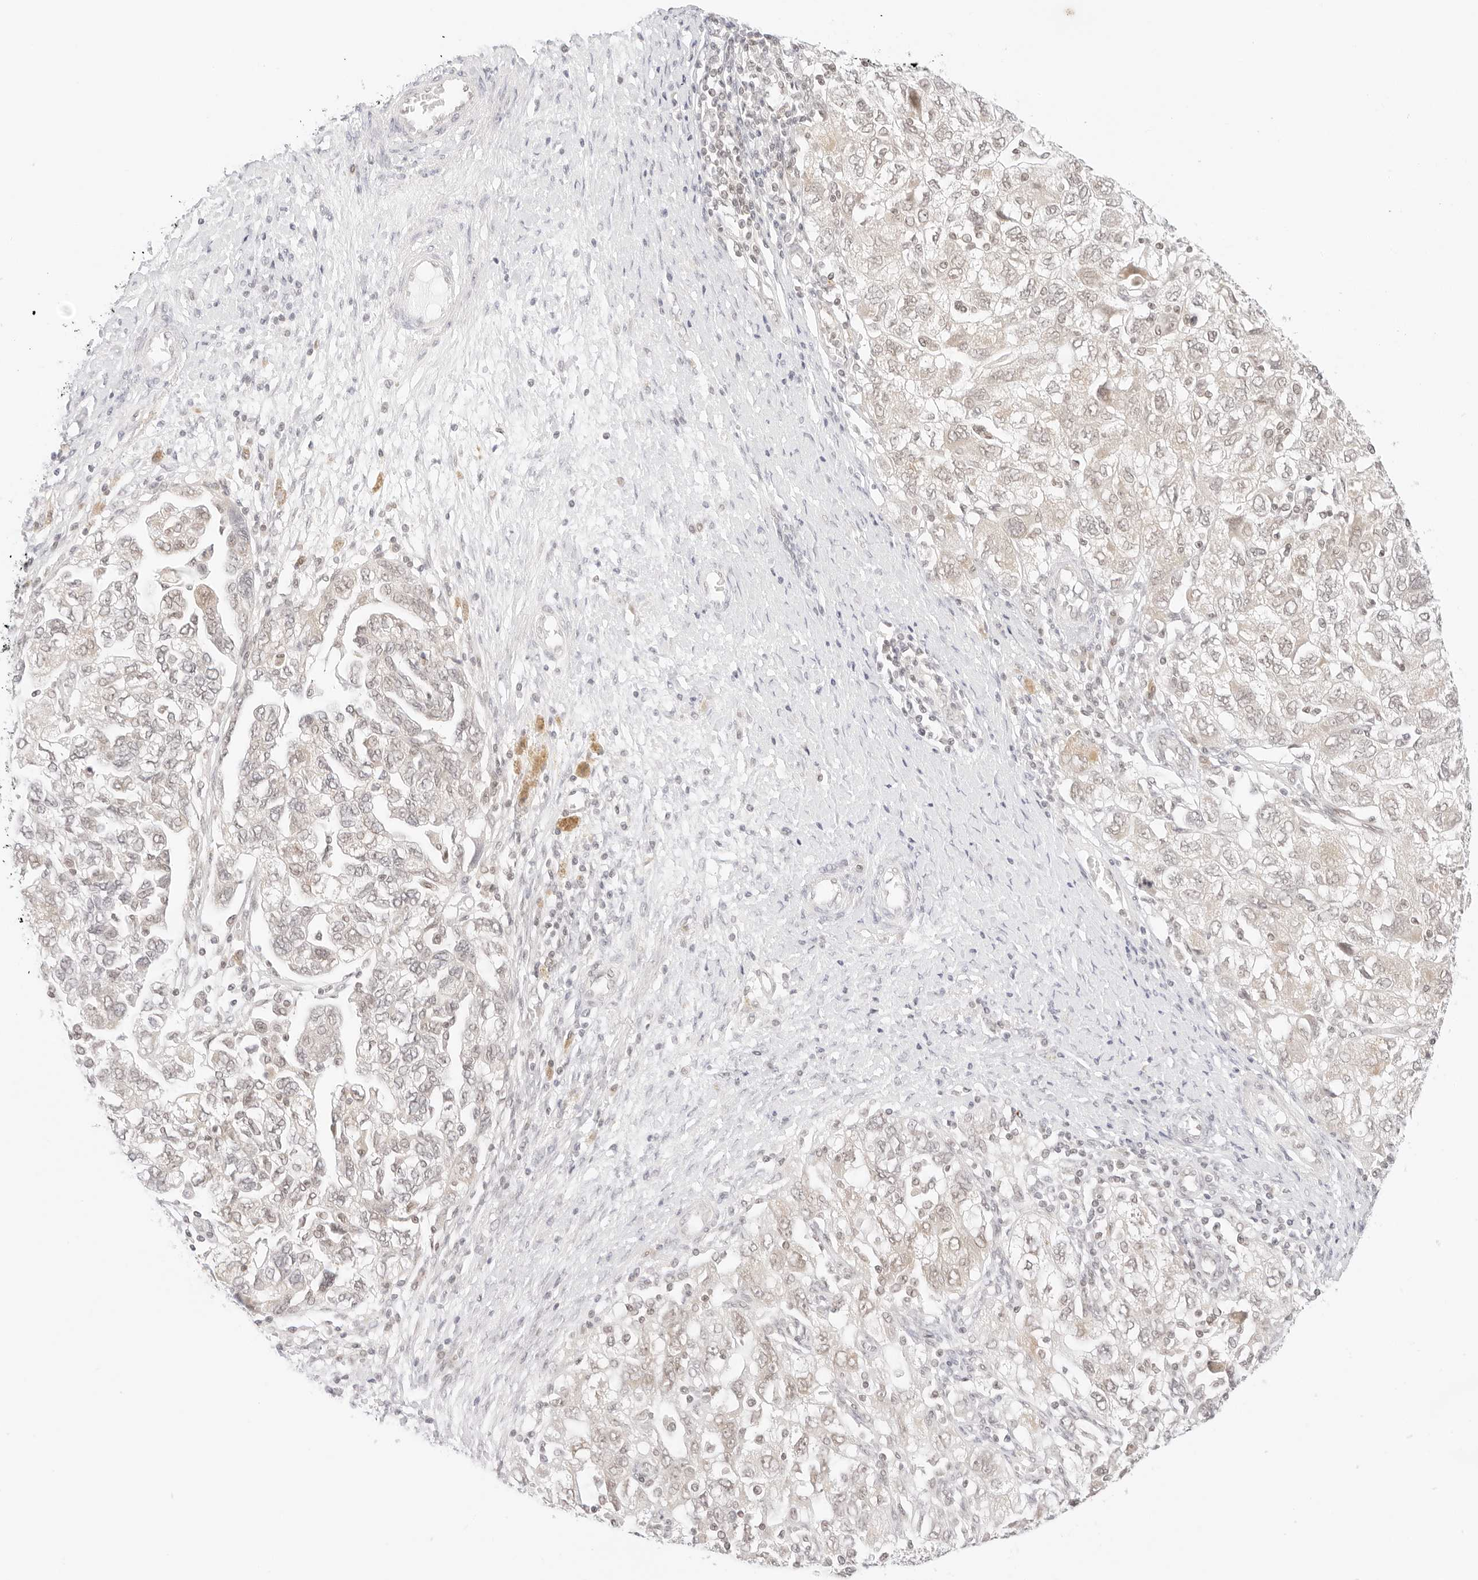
{"staining": {"intensity": "weak", "quantity": "<25%", "location": "nuclear"}, "tissue": "ovarian cancer", "cell_type": "Tumor cells", "image_type": "cancer", "snomed": [{"axis": "morphology", "description": "Carcinoma, NOS"}, {"axis": "morphology", "description": "Cystadenocarcinoma, serous, NOS"}, {"axis": "topography", "description": "Ovary"}], "caption": "Ovarian cancer (carcinoma) was stained to show a protein in brown. There is no significant expression in tumor cells.", "gene": "POLR3C", "patient": {"sex": "female", "age": 69}}